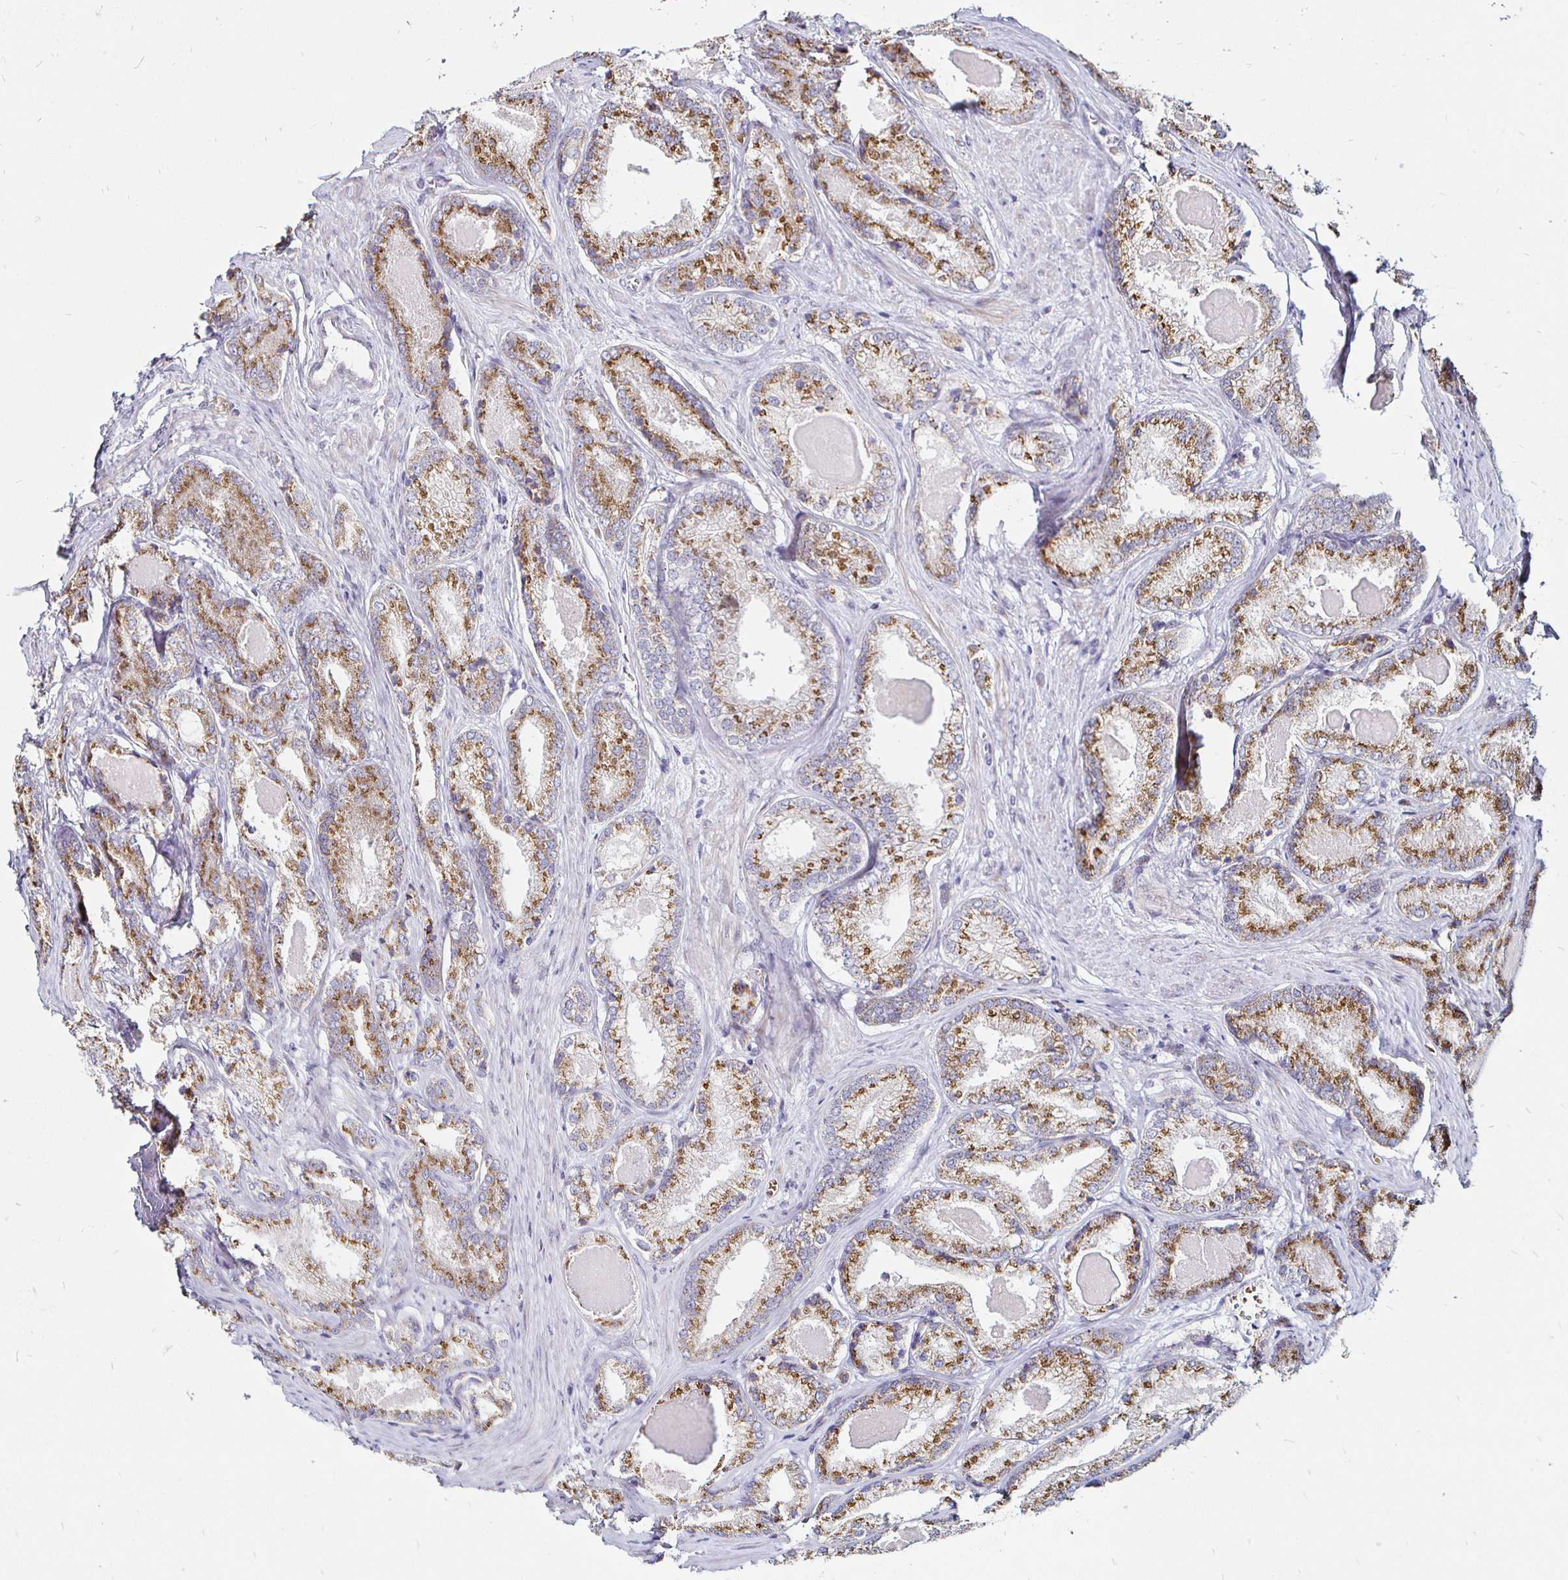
{"staining": {"intensity": "moderate", "quantity": ">75%", "location": "cytoplasmic/membranous"}, "tissue": "prostate cancer", "cell_type": "Tumor cells", "image_type": "cancer", "snomed": [{"axis": "morphology", "description": "Adenocarcinoma, NOS"}, {"axis": "morphology", "description": "Adenocarcinoma, Low grade"}, {"axis": "topography", "description": "Prostate"}], "caption": "A high-resolution image shows immunohistochemistry (IHC) staining of adenocarcinoma (prostate), which displays moderate cytoplasmic/membranous expression in about >75% of tumor cells. Nuclei are stained in blue.", "gene": "ATG3", "patient": {"sex": "male", "age": 68}}